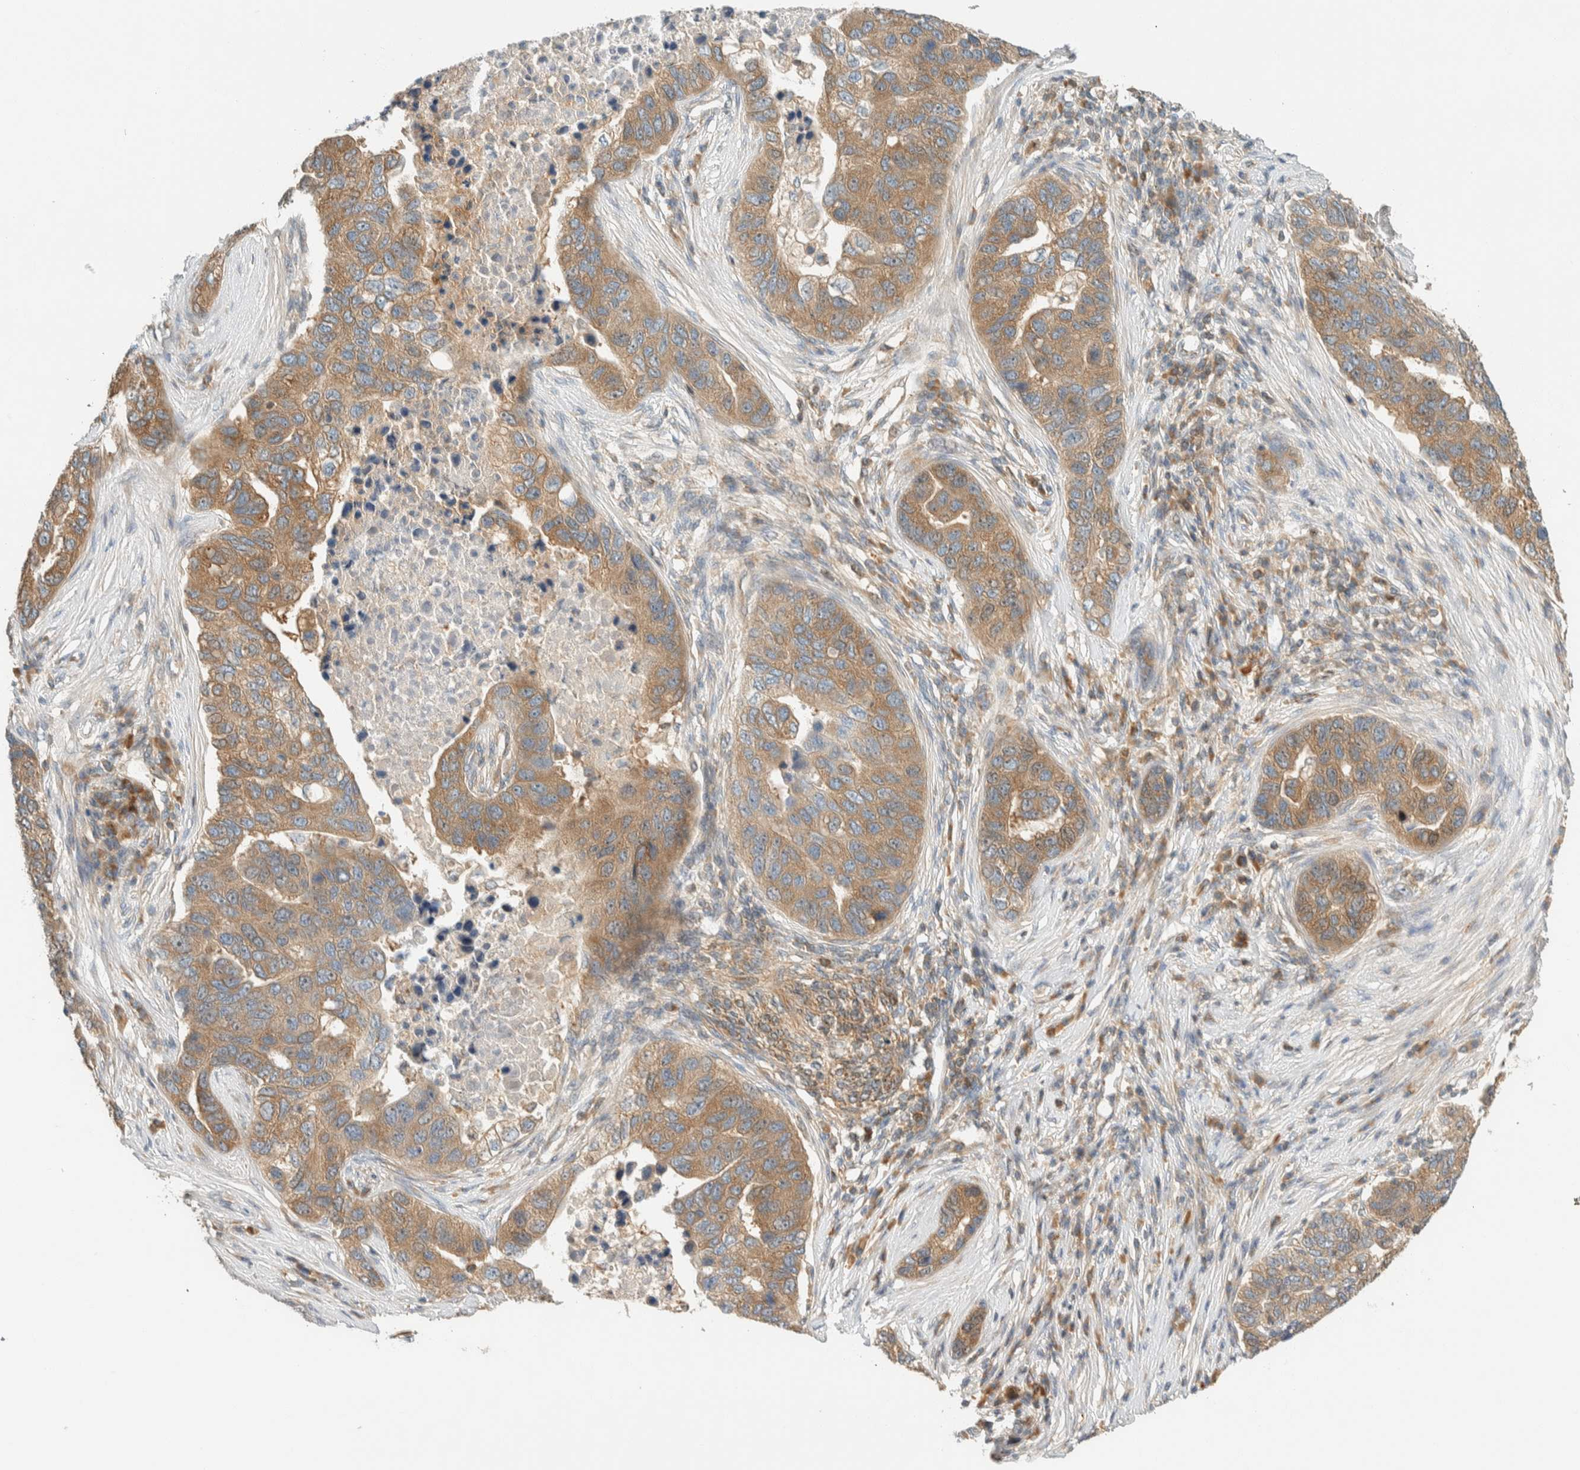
{"staining": {"intensity": "moderate", "quantity": ">75%", "location": "cytoplasmic/membranous"}, "tissue": "pancreatic cancer", "cell_type": "Tumor cells", "image_type": "cancer", "snomed": [{"axis": "morphology", "description": "Adenocarcinoma, NOS"}, {"axis": "topography", "description": "Pancreas"}], "caption": "Protein positivity by immunohistochemistry (IHC) demonstrates moderate cytoplasmic/membranous staining in approximately >75% of tumor cells in pancreatic cancer (adenocarcinoma).", "gene": "ARFGEF1", "patient": {"sex": "female", "age": 61}}